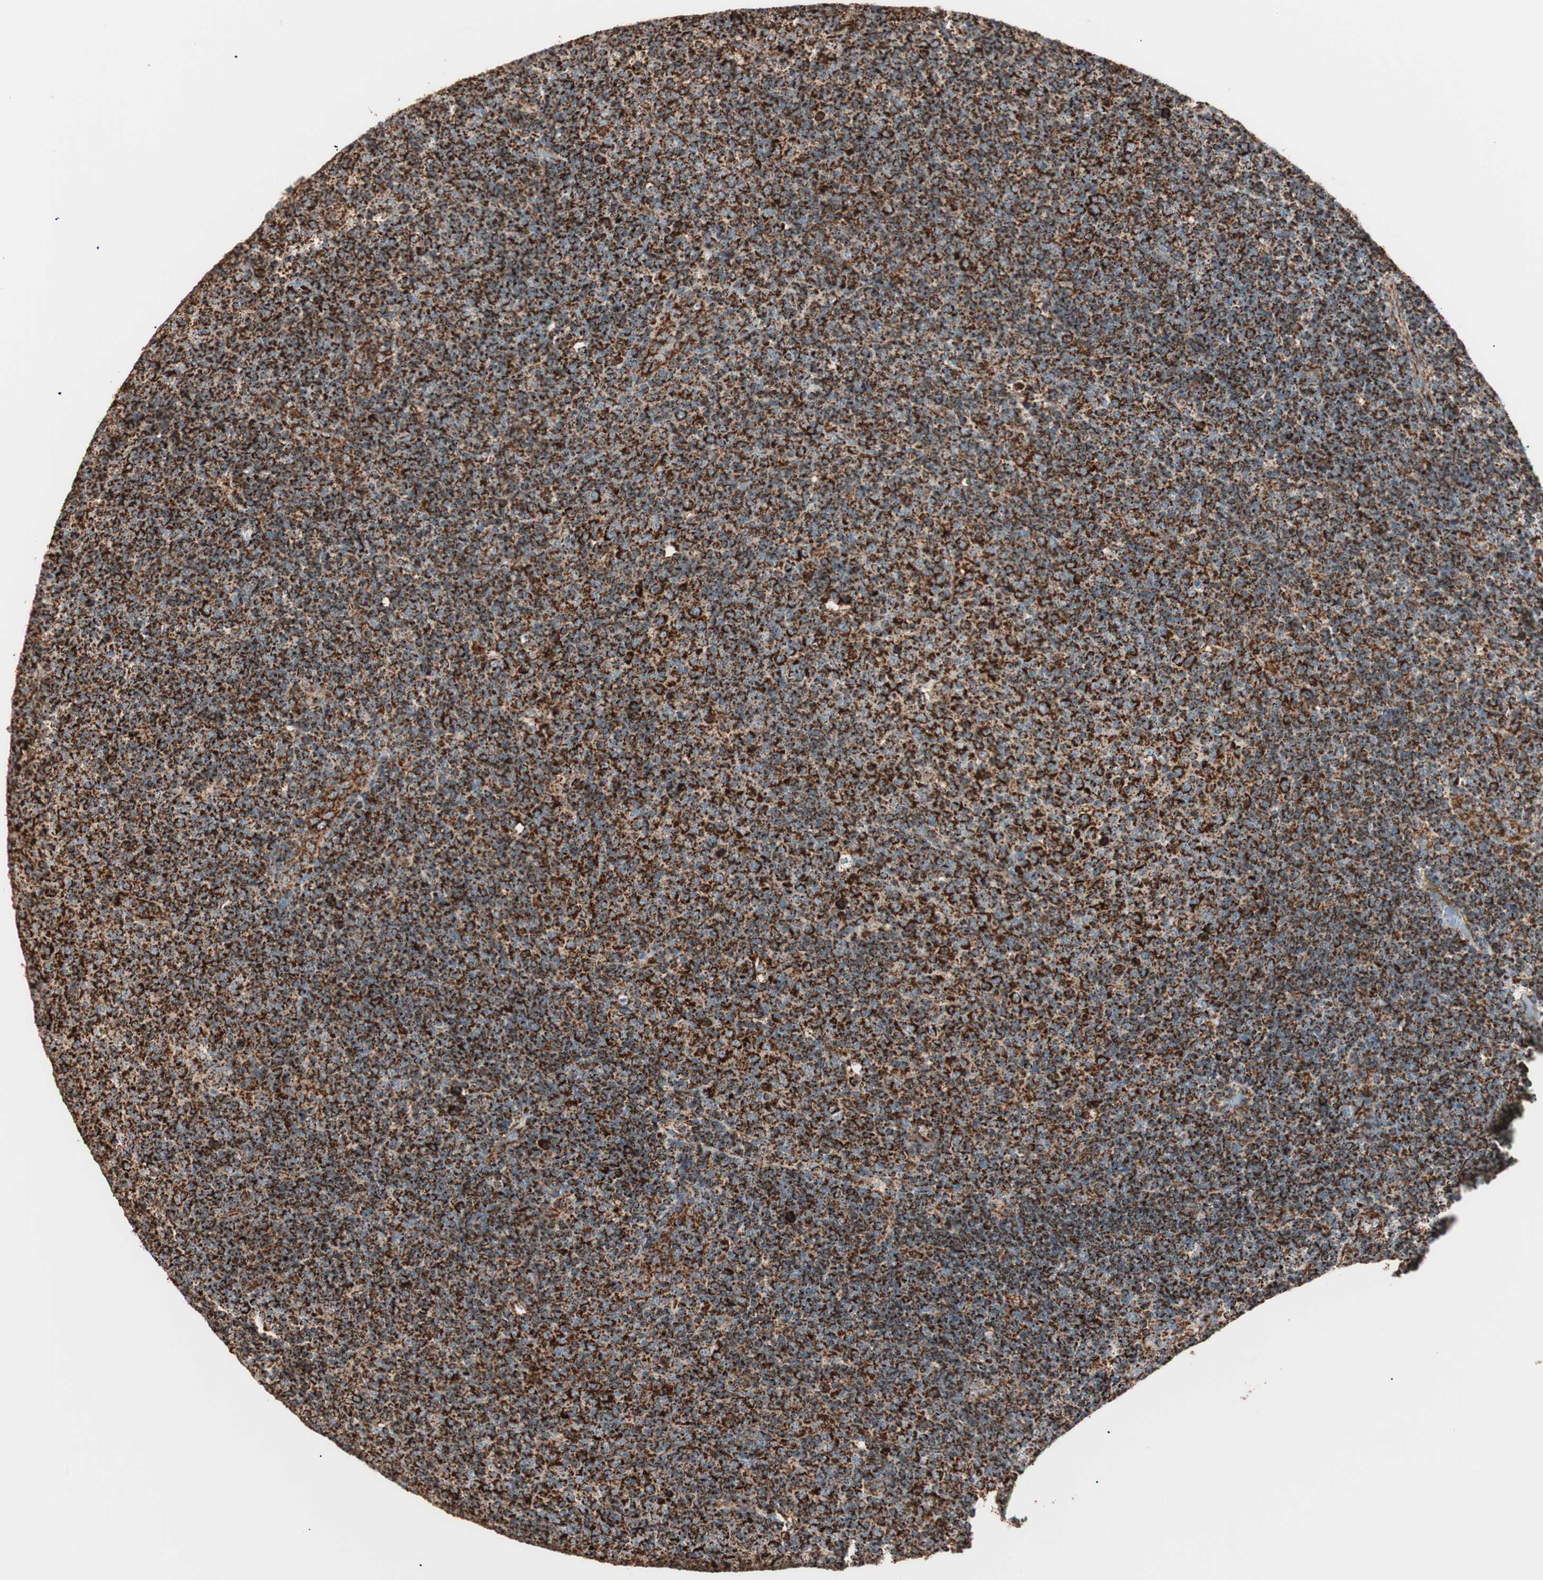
{"staining": {"intensity": "strong", "quantity": ">75%", "location": "cytoplasmic/membranous"}, "tissue": "lymphoma", "cell_type": "Tumor cells", "image_type": "cancer", "snomed": [{"axis": "morphology", "description": "Malignant lymphoma, non-Hodgkin's type, Low grade"}, {"axis": "topography", "description": "Lymph node"}], "caption": "IHC image of neoplastic tissue: human lymphoma stained using immunohistochemistry (IHC) reveals high levels of strong protein expression localized specifically in the cytoplasmic/membranous of tumor cells, appearing as a cytoplasmic/membranous brown color.", "gene": "TOMM22", "patient": {"sex": "male", "age": 70}}